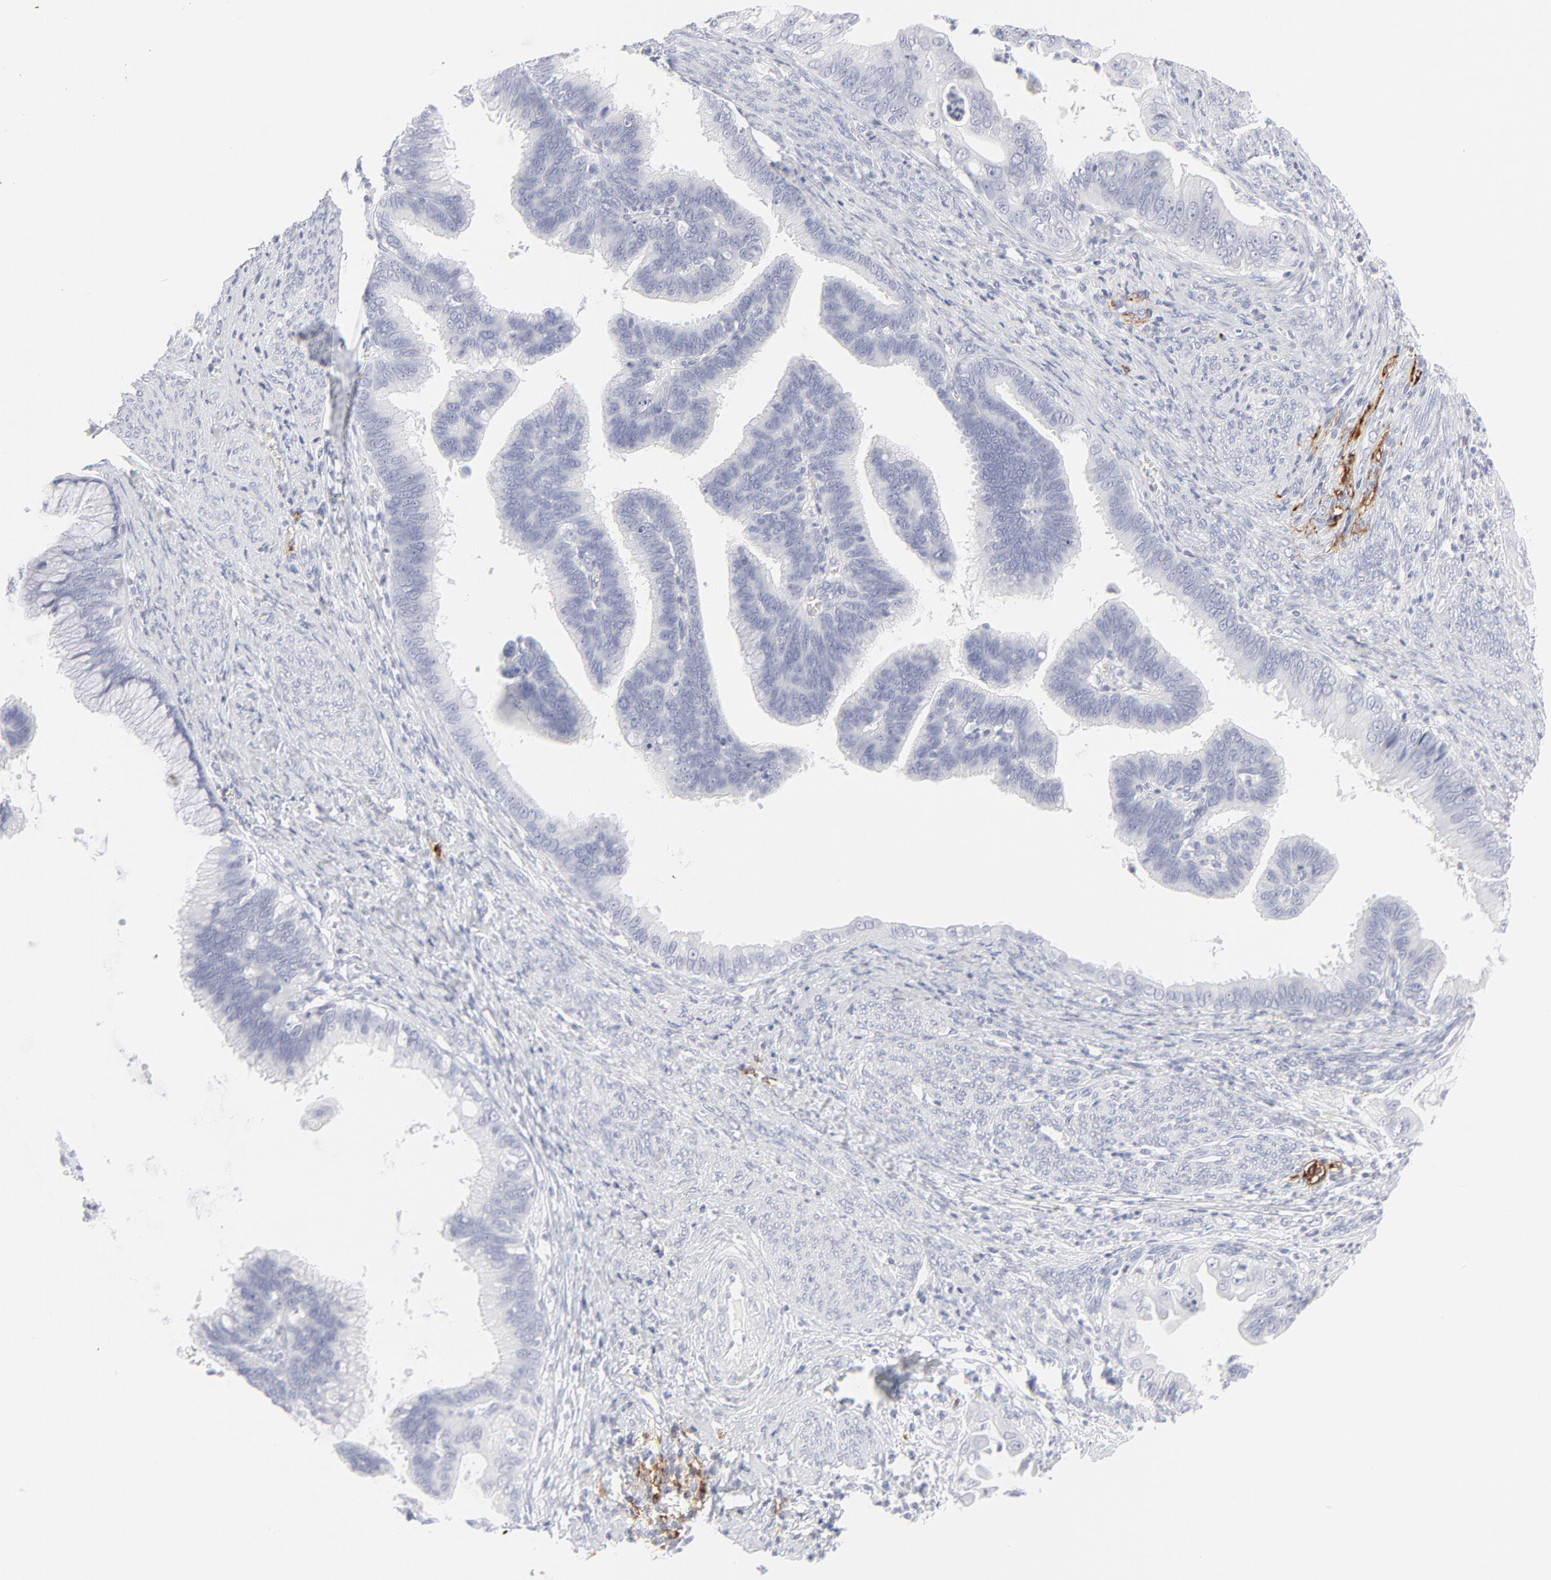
{"staining": {"intensity": "negative", "quantity": "none", "location": "none"}, "tissue": "cervical cancer", "cell_type": "Tumor cells", "image_type": "cancer", "snomed": [{"axis": "morphology", "description": "Adenocarcinoma, NOS"}, {"axis": "topography", "description": "Cervix"}], "caption": "A high-resolution histopathology image shows IHC staining of cervical cancer (adenocarcinoma), which exhibits no significant positivity in tumor cells.", "gene": "CCR7", "patient": {"sex": "female", "age": 47}}